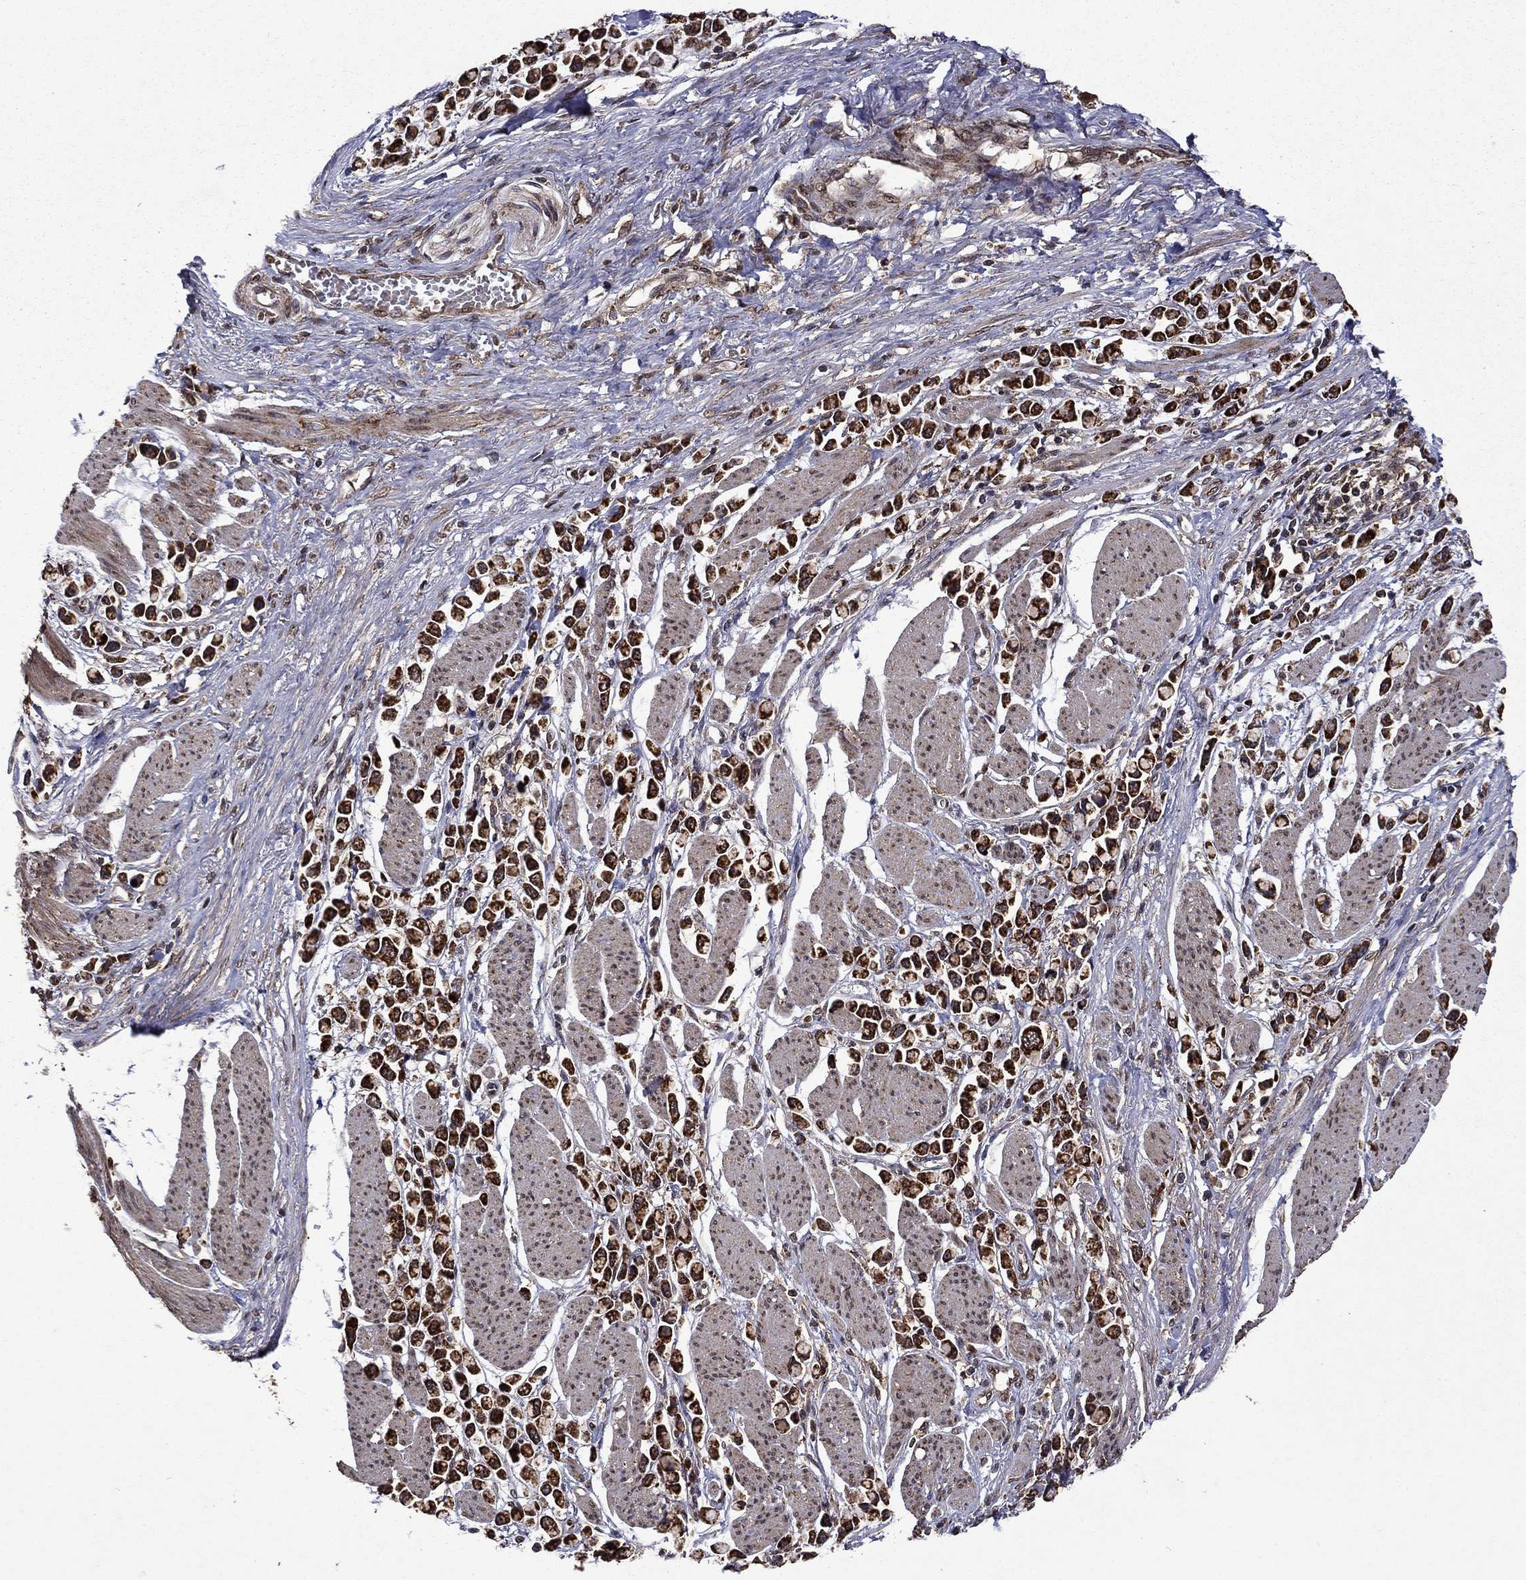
{"staining": {"intensity": "strong", "quantity": ">75%", "location": "cytoplasmic/membranous"}, "tissue": "stomach cancer", "cell_type": "Tumor cells", "image_type": "cancer", "snomed": [{"axis": "morphology", "description": "Adenocarcinoma, NOS"}, {"axis": "topography", "description": "Stomach"}], "caption": "Stomach cancer (adenocarcinoma) was stained to show a protein in brown. There is high levels of strong cytoplasmic/membranous positivity in approximately >75% of tumor cells. The staining was performed using DAB (3,3'-diaminobenzidine) to visualize the protein expression in brown, while the nuclei were stained in blue with hematoxylin (Magnification: 20x).", "gene": "ITM2B", "patient": {"sex": "female", "age": 81}}